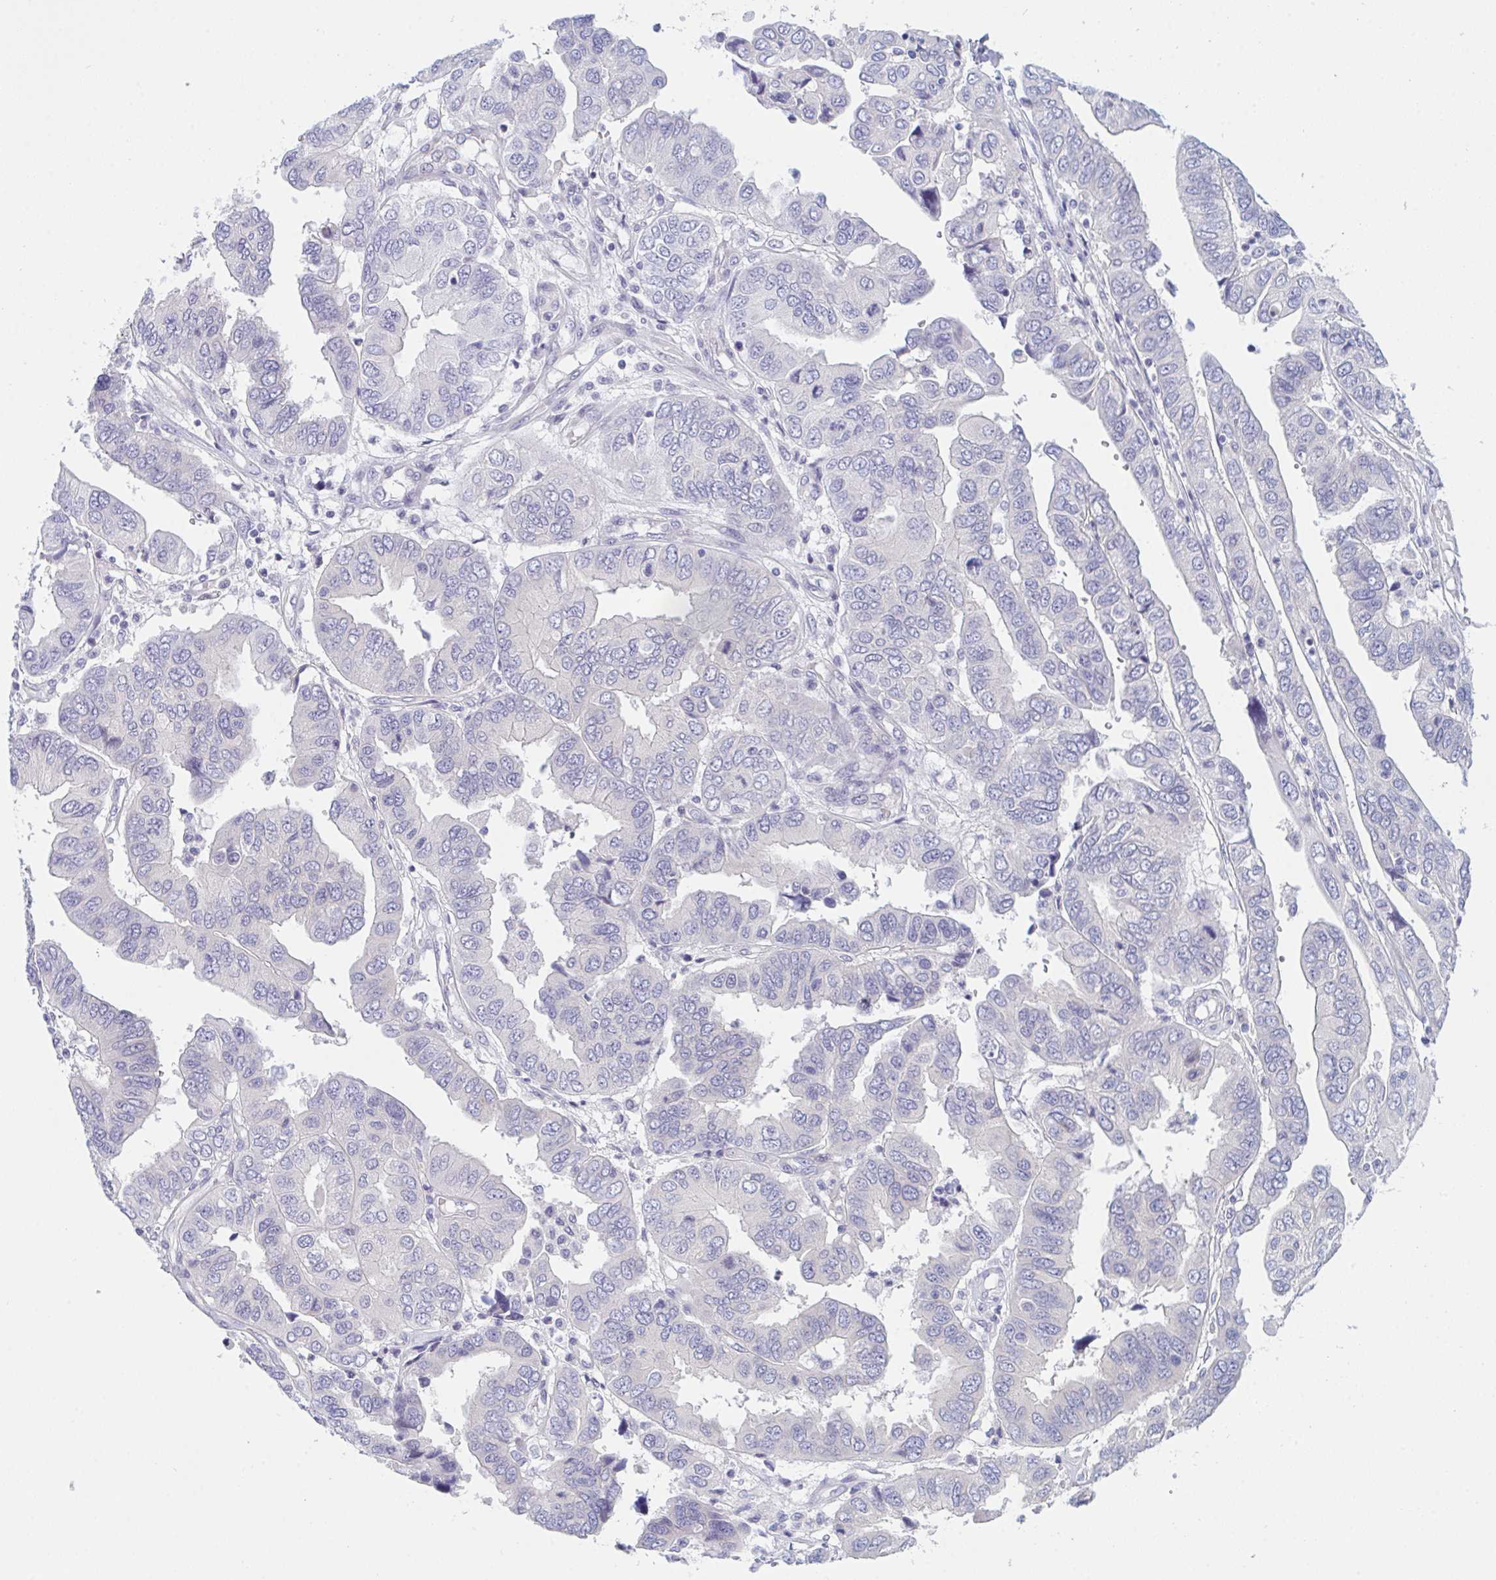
{"staining": {"intensity": "negative", "quantity": "none", "location": "none"}, "tissue": "ovarian cancer", "cell_type": "Tumor cells", "image_type": "cancer", "snomed": [{"axis": "morphology", "description": "Cystadenocarcinoma, serous, NOS"}, {"axis": "topography", "description": "Ovary"}], "caption": "The micrograph exhibits no staining of tumor cells in ovarian cancer (serous cystadenocarcinoma).", "gene": "NAA30", "patient": {"sex": "female", "age": 79}}